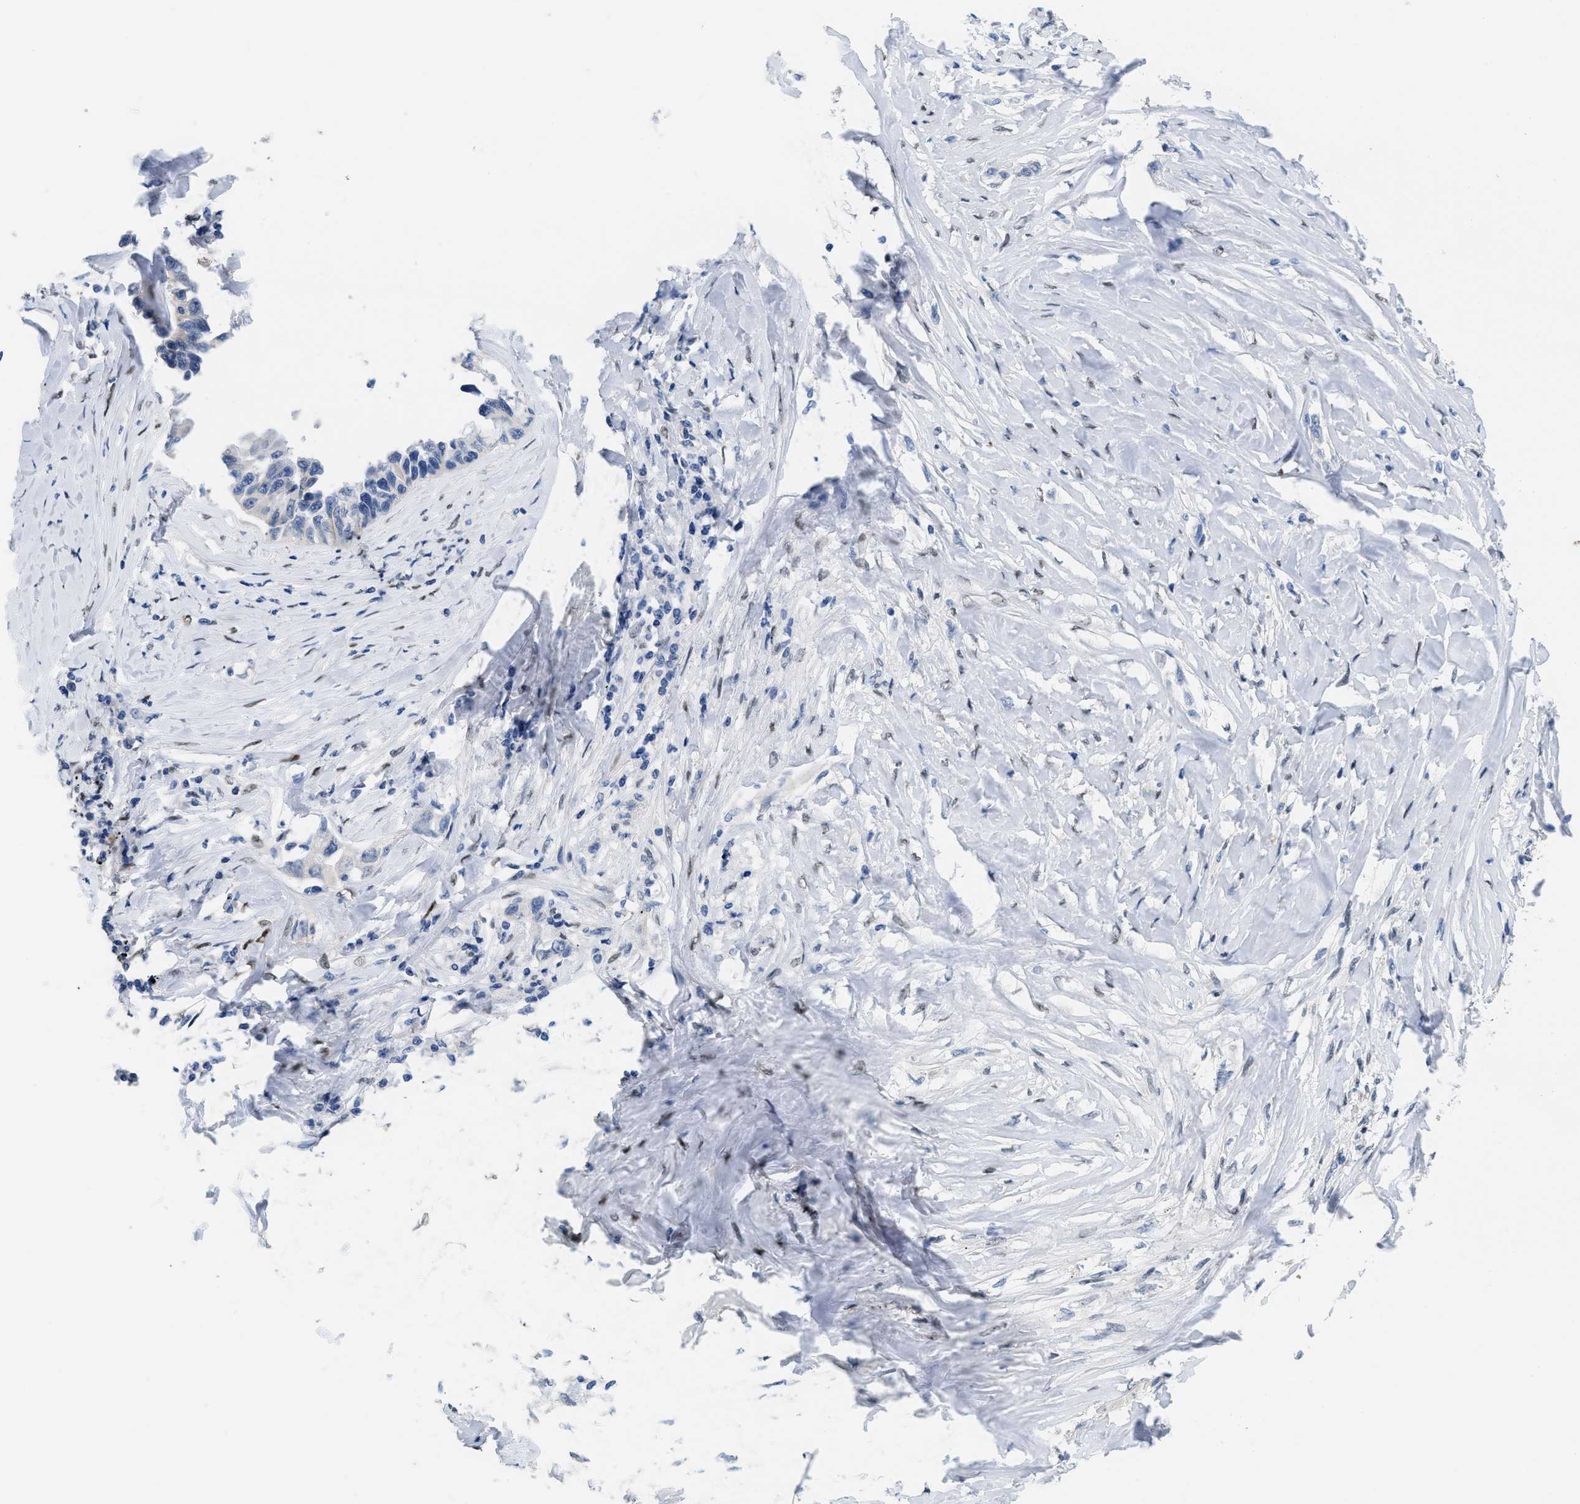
{"staining": {"intensity": "negative", "quantity": "none", "location": "none"}, "tissue": "lung cancer", "cell_type": "Tumor cells", "image_type": "cancer", "snomed": [{"axis": "morphology", "description": "Adenocarcinoma, NOS"}, {"axis": "topography", "description": "Lung"}], "caption": "Tumor cells show no significant expression in lung cancer.", "gene": "NFIX", "patient": {"sex": "female", "age": 51}}